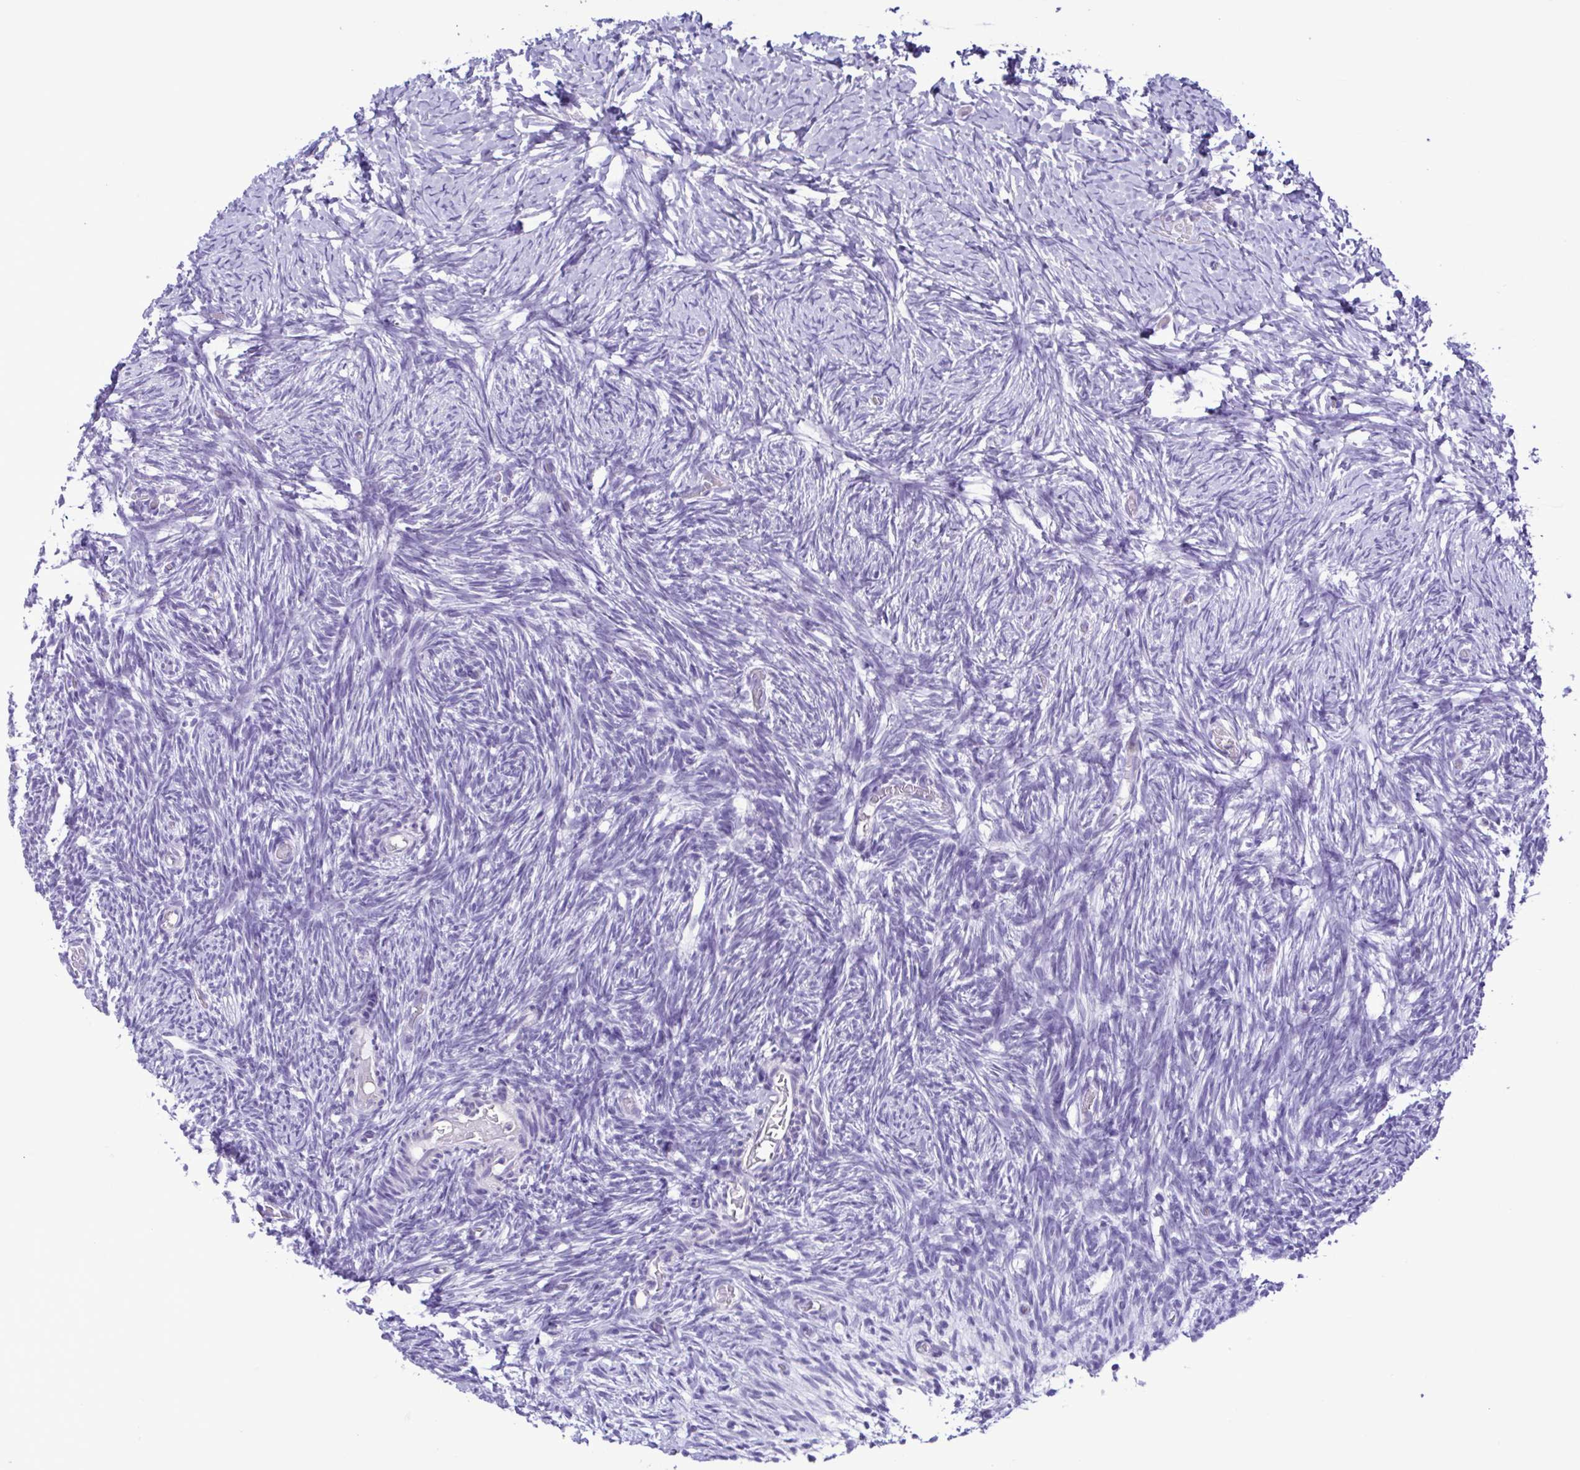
{"staining": {"intensity": "negative", "quantity": "none", "location": "none"}, "tissue": "ovary", "cell_type": "Follicle cells", "image_type": "normal", "snomed": [{"axis": "morphology", "description": "Normal tissue, NOS"}, {"axis": "topography", "description": "Ovary"}], "caption": "Protein analysis of benign ovary demonstrates no significant expression in follicle cells. (DAB (3,3'-diaminobenzidine) immunohistochemistry visualized using brightfield microscopy, high magnification).", "gene": "CBY2", "patient": {"sex": "female", "age": 39}}